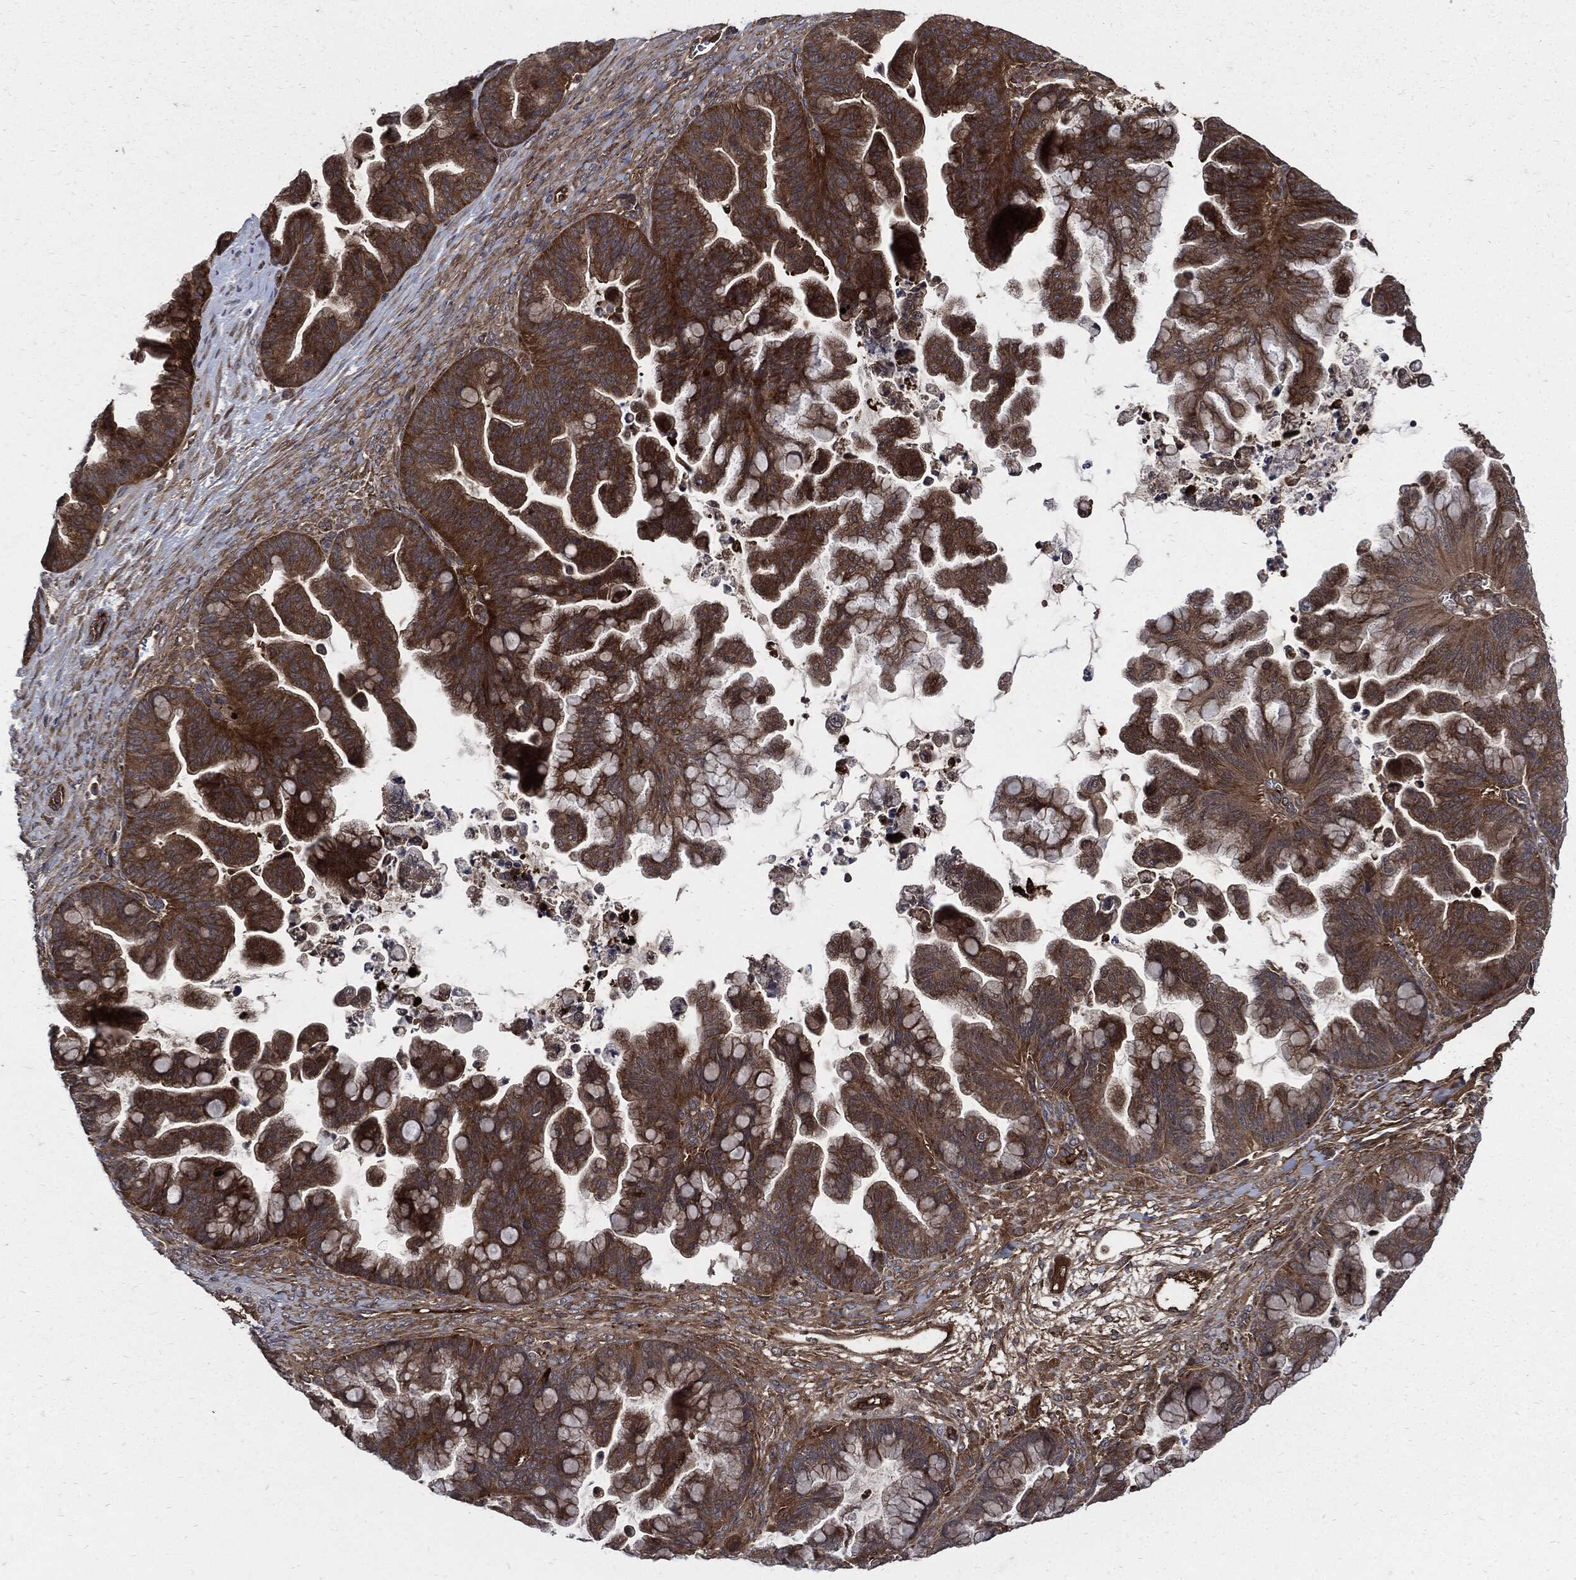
{"staining": {"intensity": "strong", "quantity": ">75%", "location": "cytoplasmic/membranous"}, "tissue": "ovarian cancer", "cell_type": "Tumor cells", "image_type": "cancer", "snomed": [{"axis": "morphology", "description": "Cystadenocarcinoma, mucinous, NOS"}, {"axis": "topography", "description": "Ovary"}], "caption": "High-power microscopy captured an immunohistochemistry photomicrograph of ovarian mucinous cystadenocarcinoma, revealing strong cytoplasmic/membranous staining in approximately >75% of tumor cells. (Brightfield microscopy of DAB IHC at high magnification).", "gene": "CLU", "patient": {"sex": "female", "age": 67}}